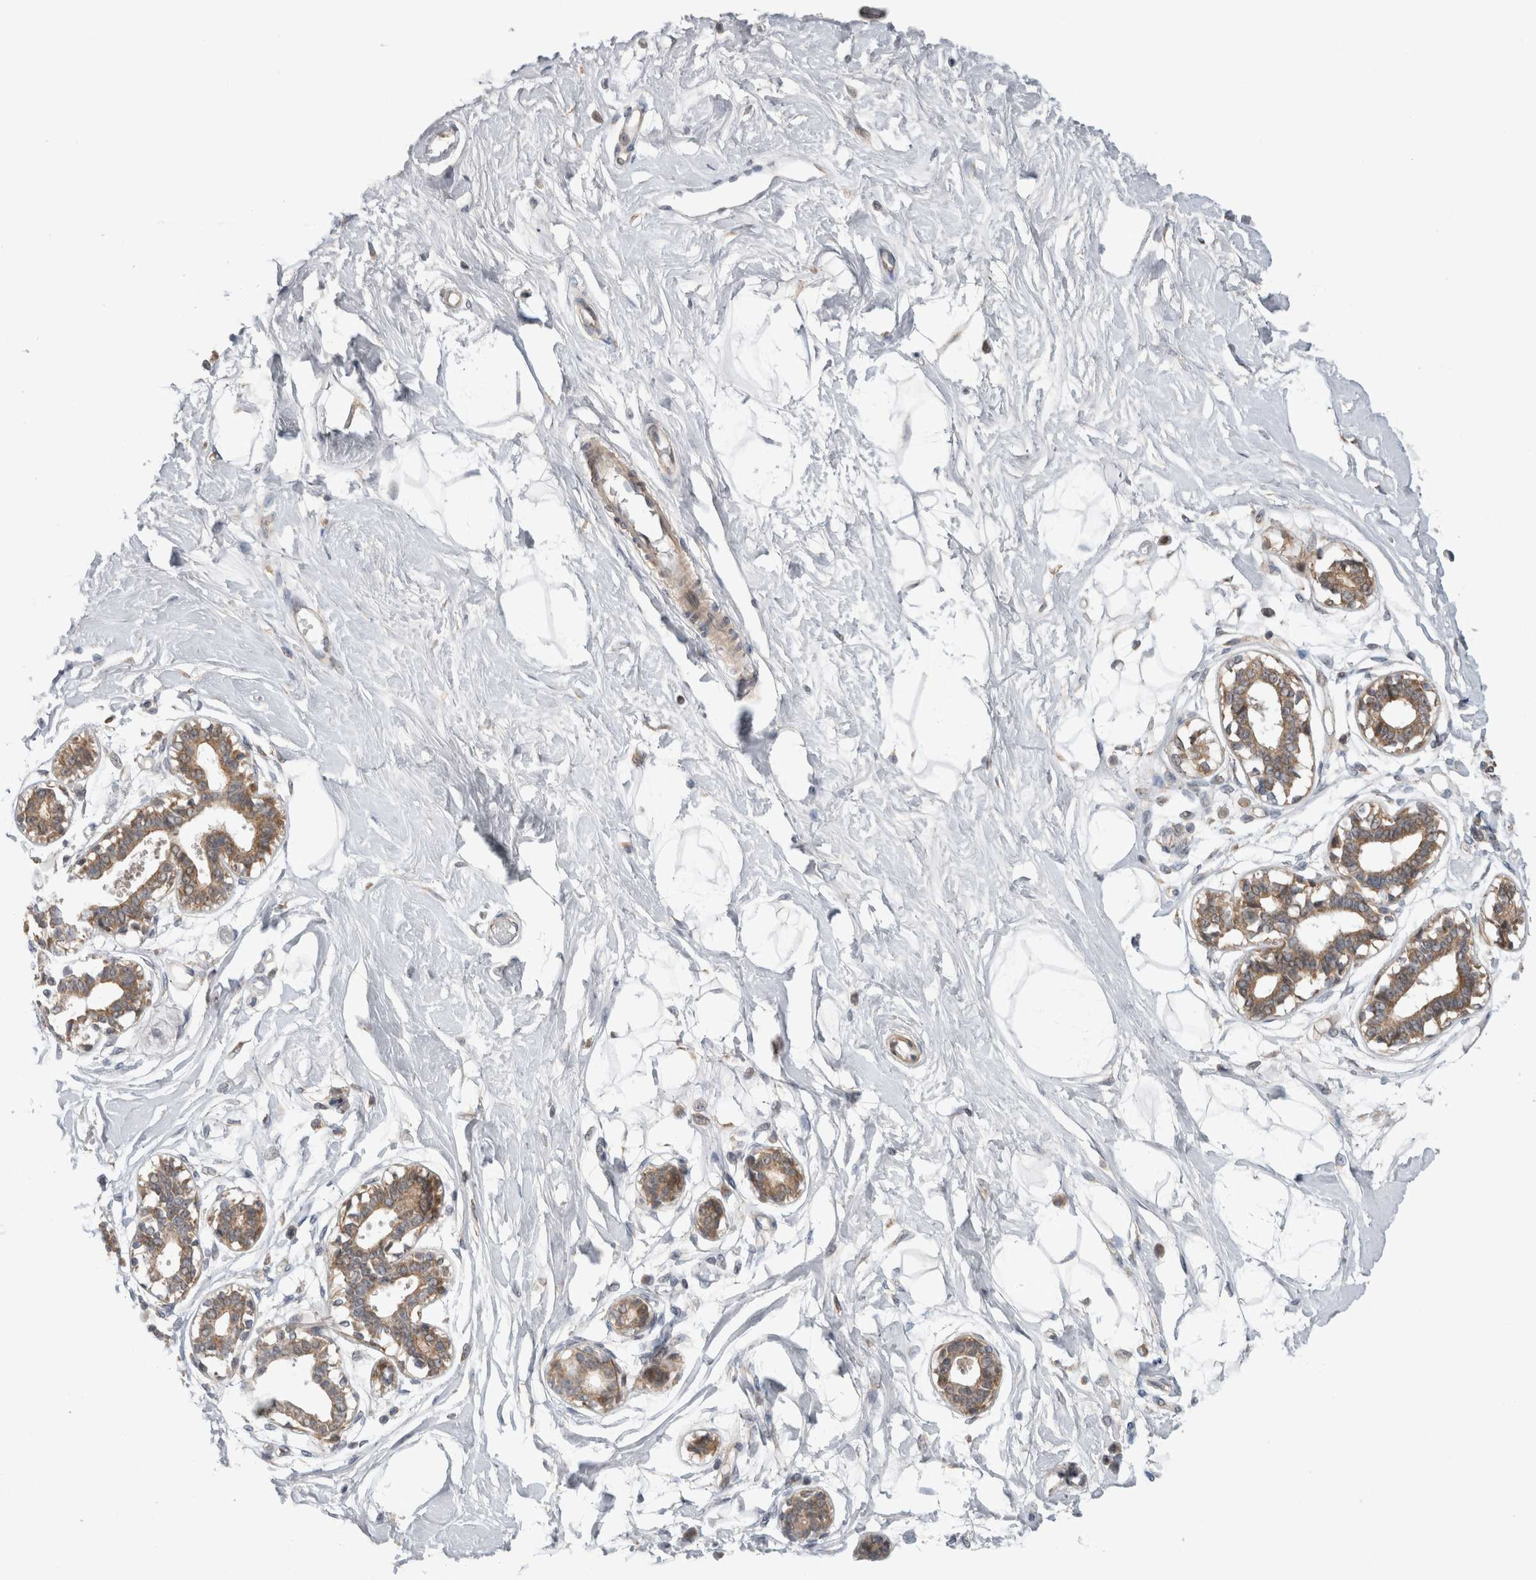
{"staining": {"intensity": "negative", "quantity": "none", "location": "none"}, "tissue": "breast", "cell_type": "Adipocytes", "image_type": "normal", "snomed": [{"axis": "morphology", "description": "Normal tissue, NOS"}, {"axis": "topography", "description": "Breast"}], "caption": "A high-resolution histopathology image shows immunohistochemistry staining of normal breast, which displays no significant expression in adipocytes.", "gene": "KCNIP1", "patient": {"sex": "female", "age": 45}}